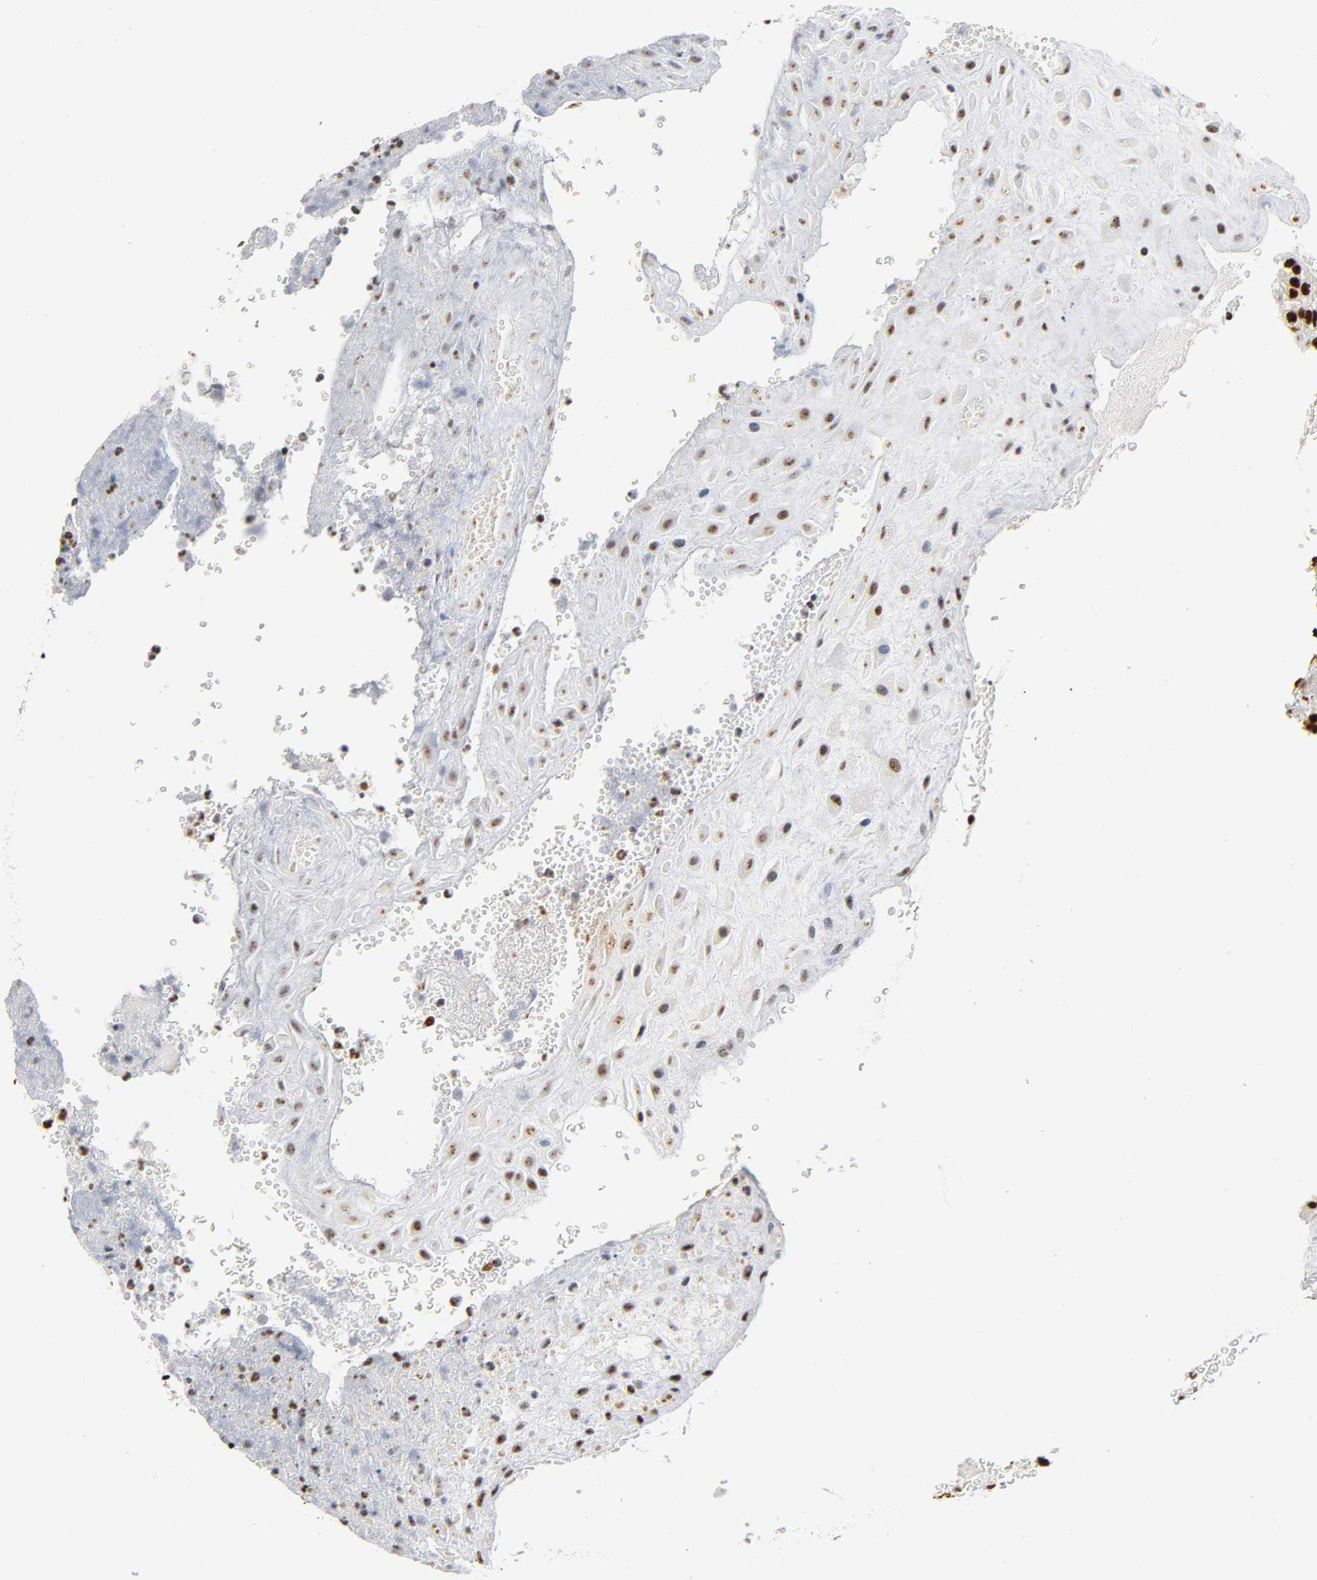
{"staining": {"intensity": "strong", "quantity": ">75%", "location": "nuclear"}, "tissue": "placenta", "cell_type": "Decidual cells", "image_type": "normal", "snomed": [{"axis": "morphology", "description": "Normal tissue, NOS"}, {"axis": "topography", "description": "Placenta"}], "caption": "Immunohistochemical staining of benign placenta exhibits strong nuclear protein expression in approximately >75% of decidual cells.", "gene": "UBTF", "patient": {"sex": "female", "age": 19}}